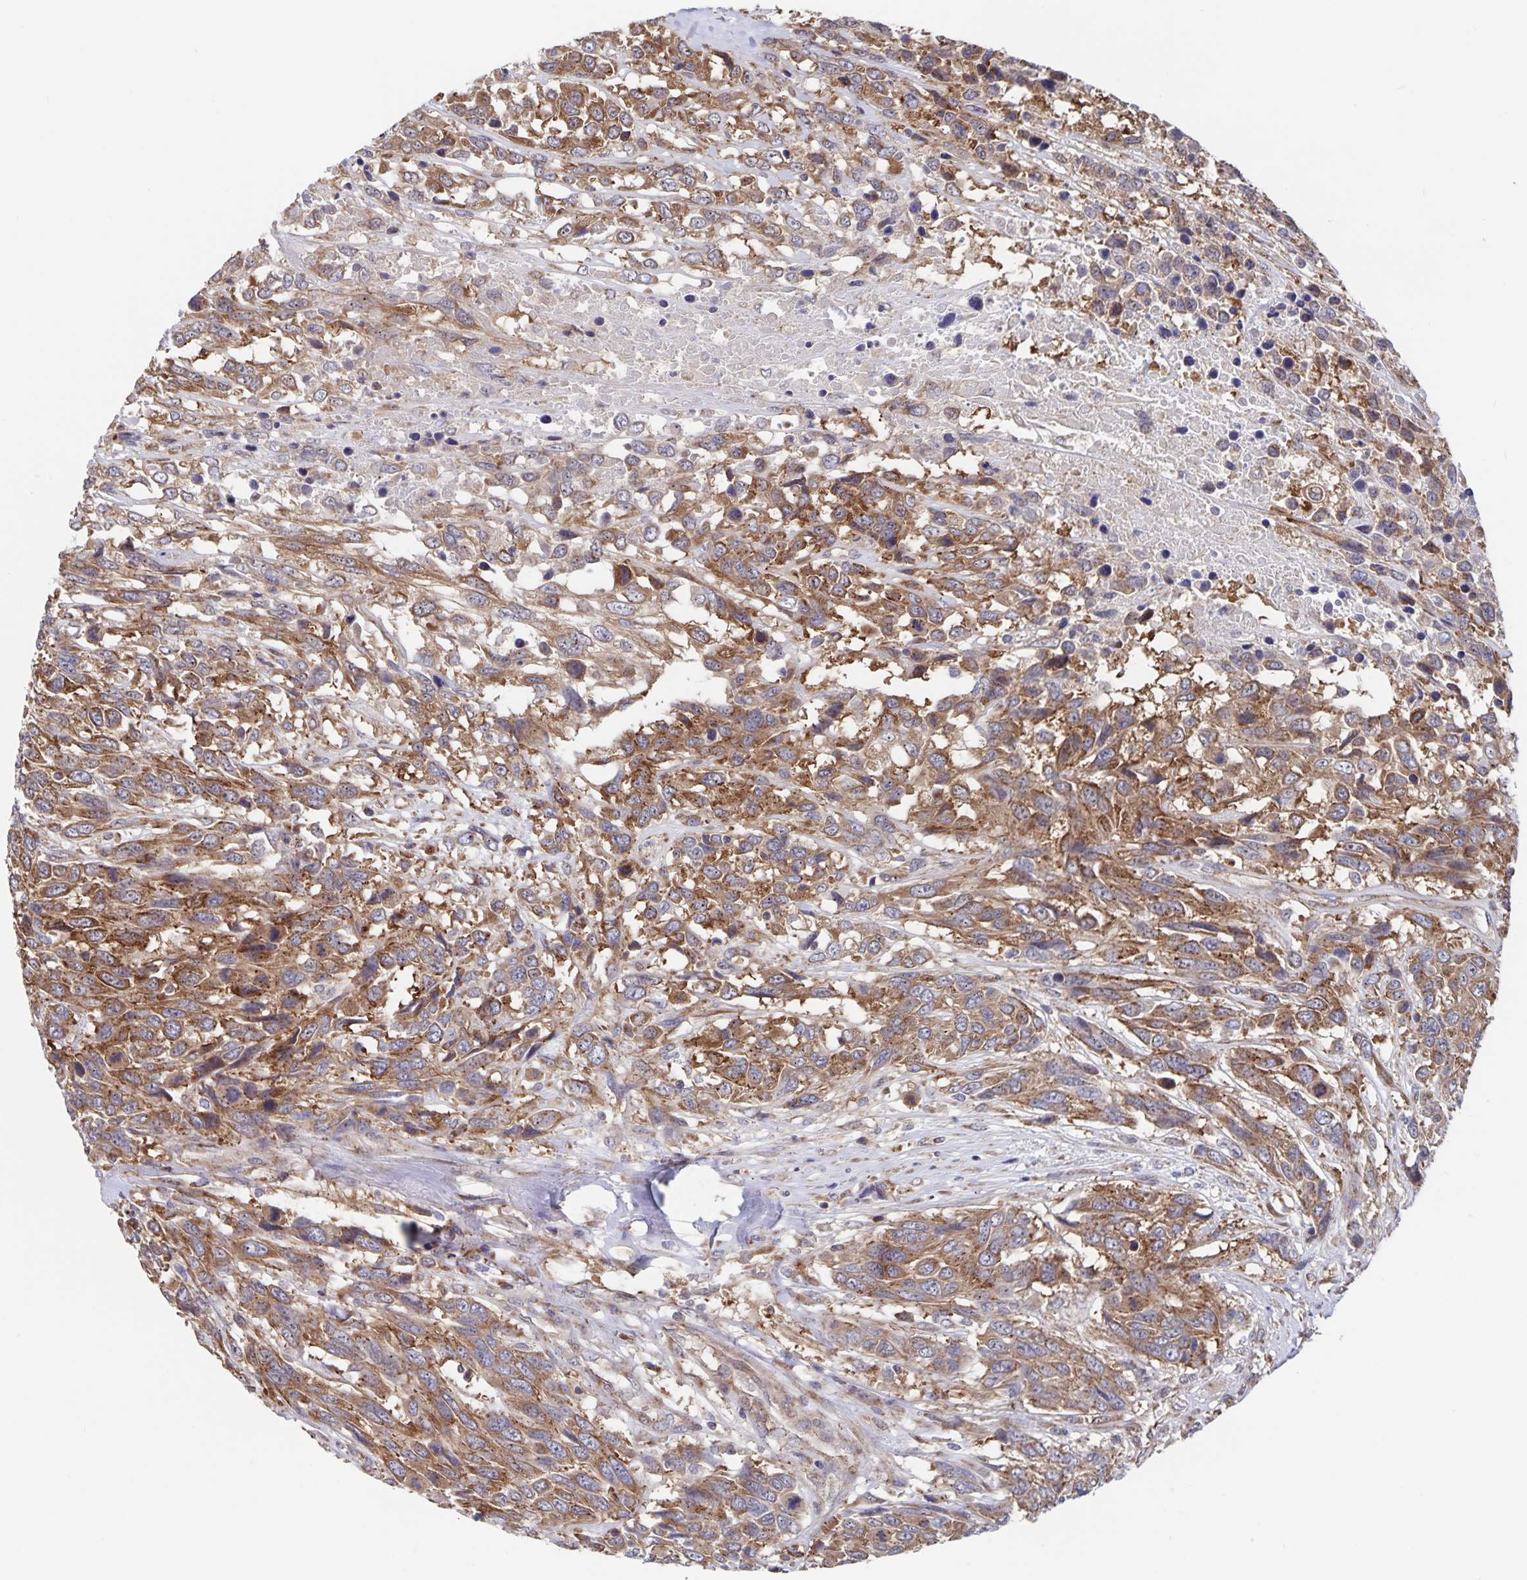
{"staining": {"intensity": "moderate", "quantity": ">75%", "location": "cytoplasmic/membranous"}, "tissue": "urothelial cancer", "cell_type": "Tumor cells", "image_type": "cancer", "snomed": [{"axis": "morphology", "description": "Urothelial carcinoma, High grade"}, {"axis": "topography", "description": "Urinary bladder"}], "caption": "A micrograph of high-grade urothelial carcinoma stained for a protein shows moderate cytoplasmic/membranous brown staining in tumor cells. Nuclei are stained in blue.", "gene": "ACACA", "patient": {"sex": "female", "age": 70}}